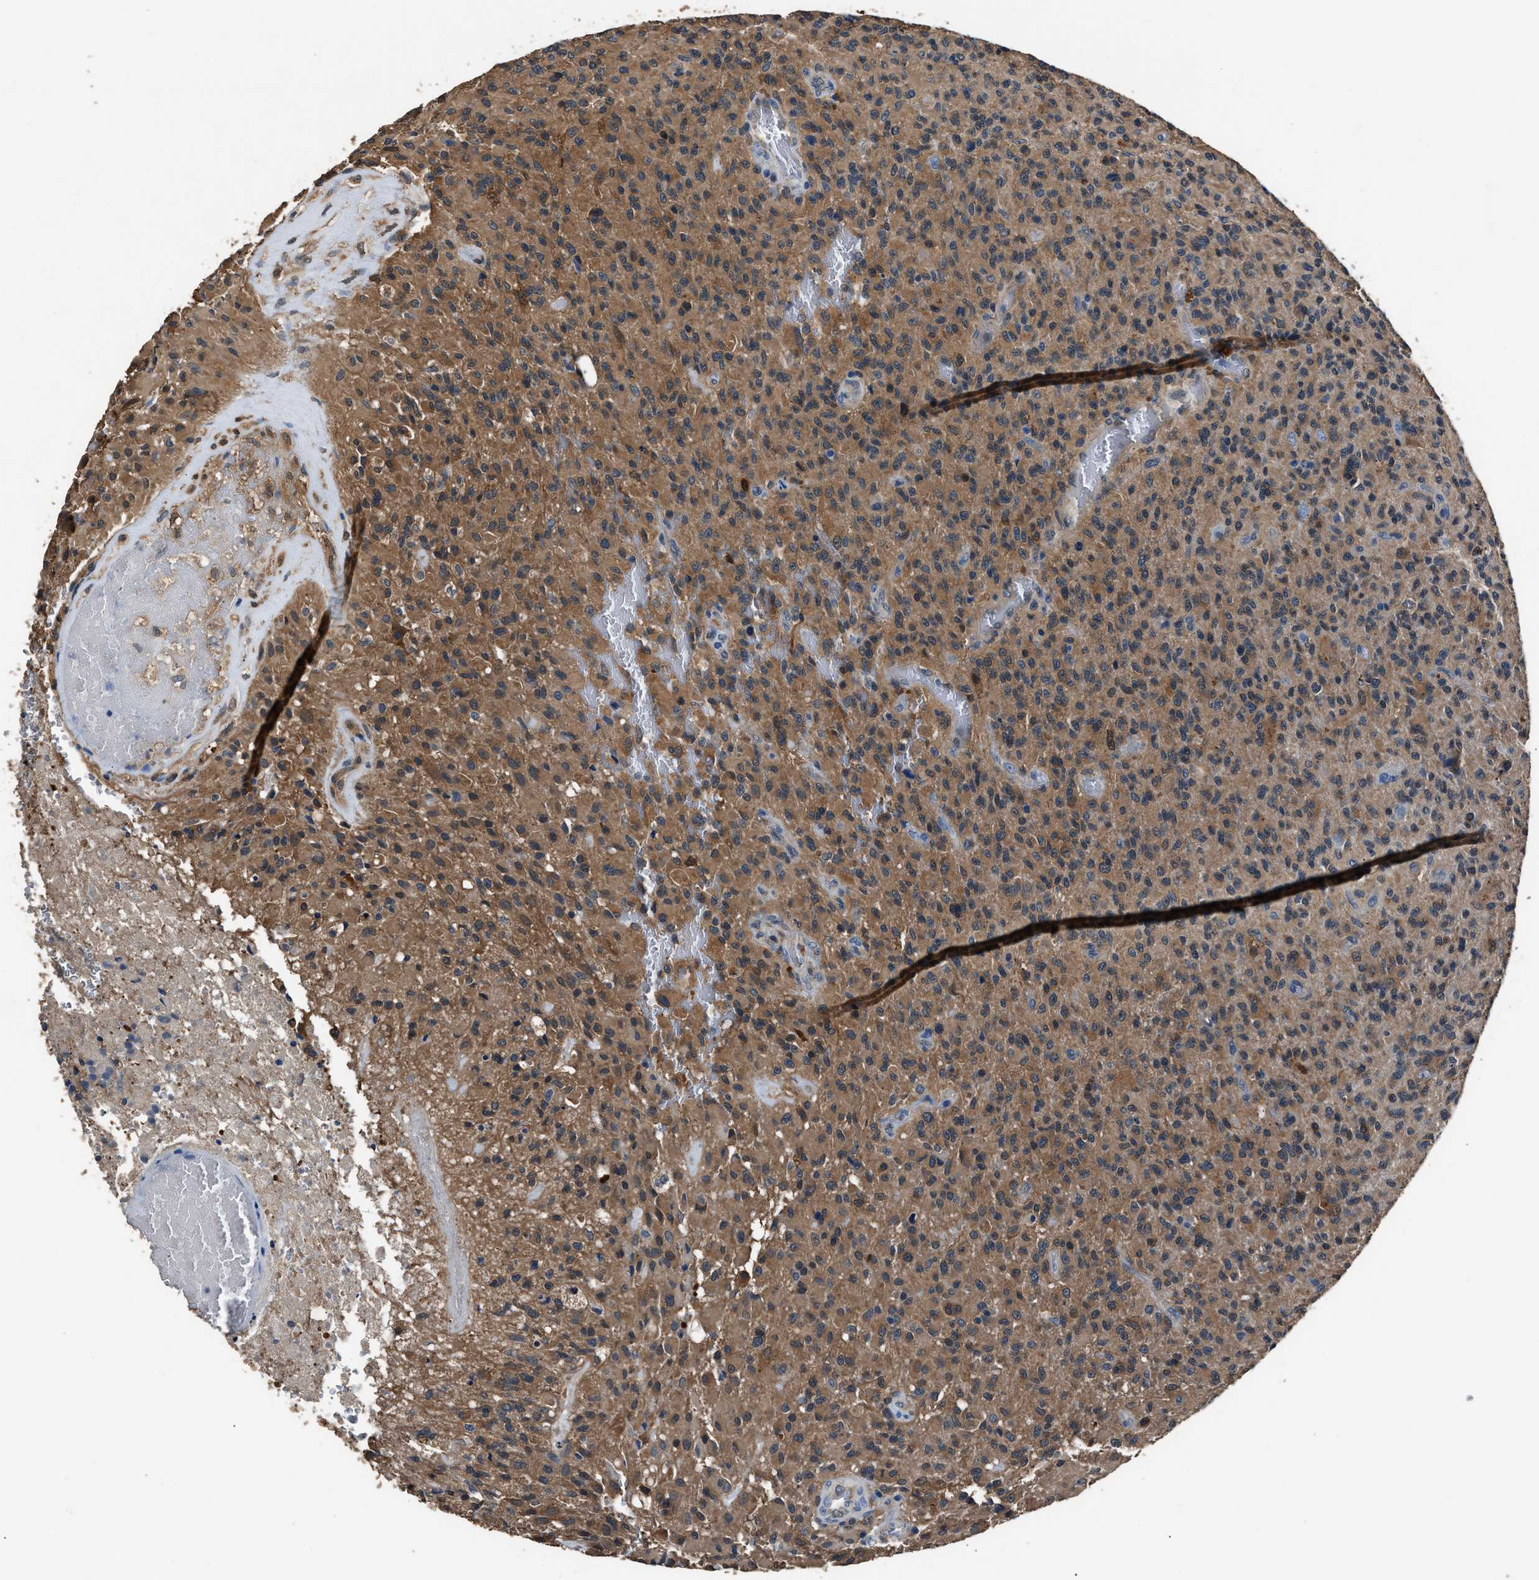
{"staining": {"intensity": "moderate", "quantity": ">75%", "location": "cytoplasmic/membranous"}, "tissue": "glioma", "cell_type": "Tumor cells", "image_type": "cancer", "snomed": [{"axis": "morphology", "description": "Glioma, malignant, High grade"}, {"axis": "topography", "description": "Brain"}], "caption": "Immunohistochemical staining of human glioma reveals moderate cytoplasmic/membranous protein staining in approximately >75% of tumor cells. The protein of interest is stained brown, and the nuclei are stained in blue (DAB IHC with brightfield microscopy, high magnification).", "gene": "GSTP1", "patient": {"sex": "male", "age": 71}}